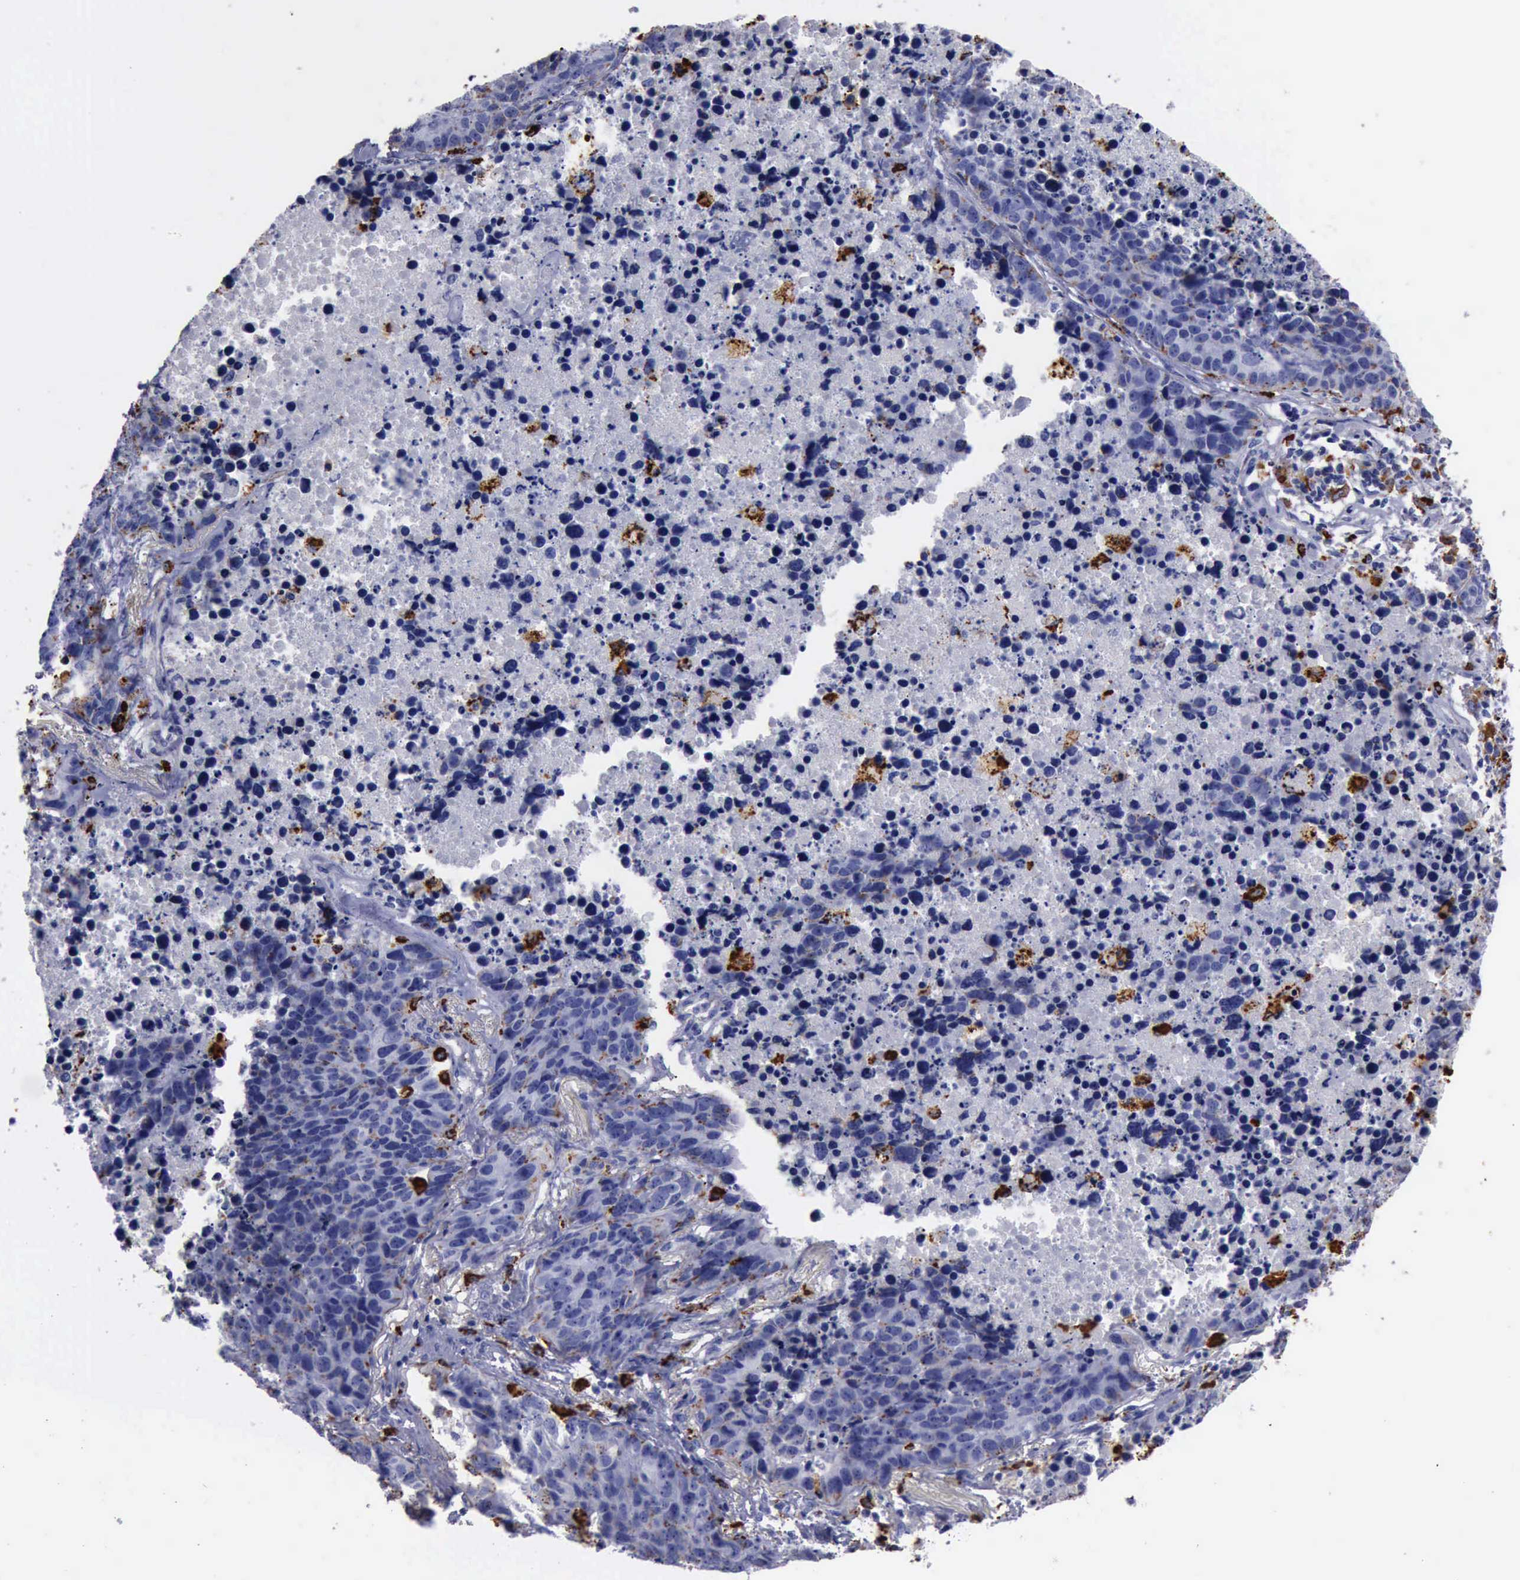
{"staining": {"intensity": "moderate", "quantity": "<25%", "location": "cytoplasmic/membranous"}, "tissue": "lung cancer", "cell_type": "Tumor cells", "image_type": "cancer", "snomed": [{"axis": "morphology", "description": "Carcinoid, malignant, NOS"}, {"axis": "topography", "description": "Lung"}], "caption": "Human lung cancer (malignant carcinoid) stained for a protein (brown) demonstrates moderate cytoplasmic/membranous positive staining in about <25% of tumor cells.", "gene": "CTSD", "patient": {"sex": "male", "age": 60}}